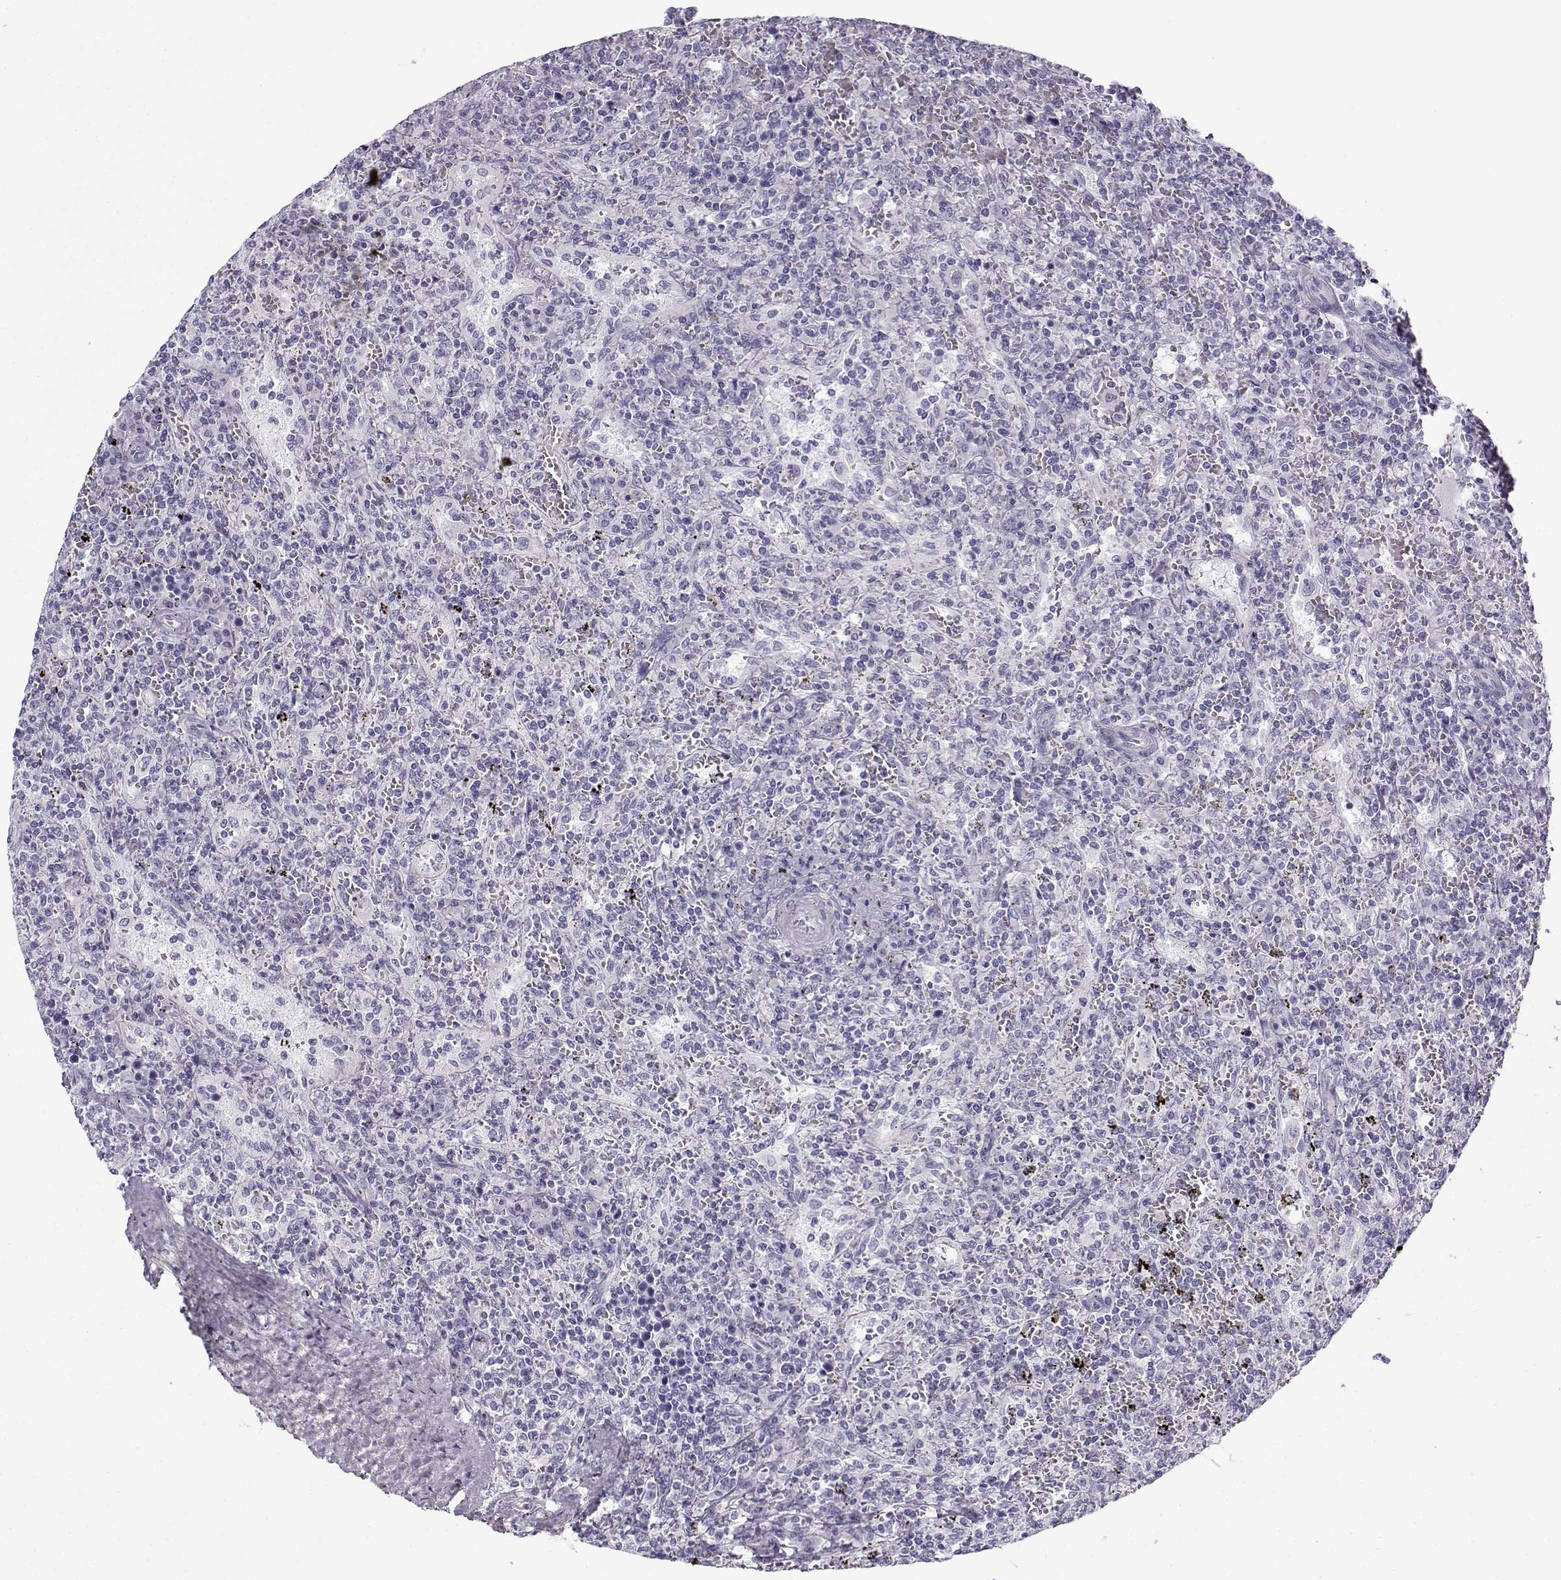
{"staining": {"intensity": "negative", "quantity": "none", "location": "none"}, "tissue": "lymphoma", "cell_type": "Tumor cells", "image_type": "cancer", "snomed": [{"axis": "morphology", "description": "Malignant lymphoma, non-Hodgkin's type, Low grade"}, {"axis": "topography", "description": "Spleen"}], "caption": "DAB (3,3'-diaminobenzidine) immunohistochemical staining of human malignant lymphoma, non-Hodgkin's type (low-grade) exhibits no significant expression in tumor cells.", "gene": "GTSF1L", "patient": {"sex": "male", "age": 62}}